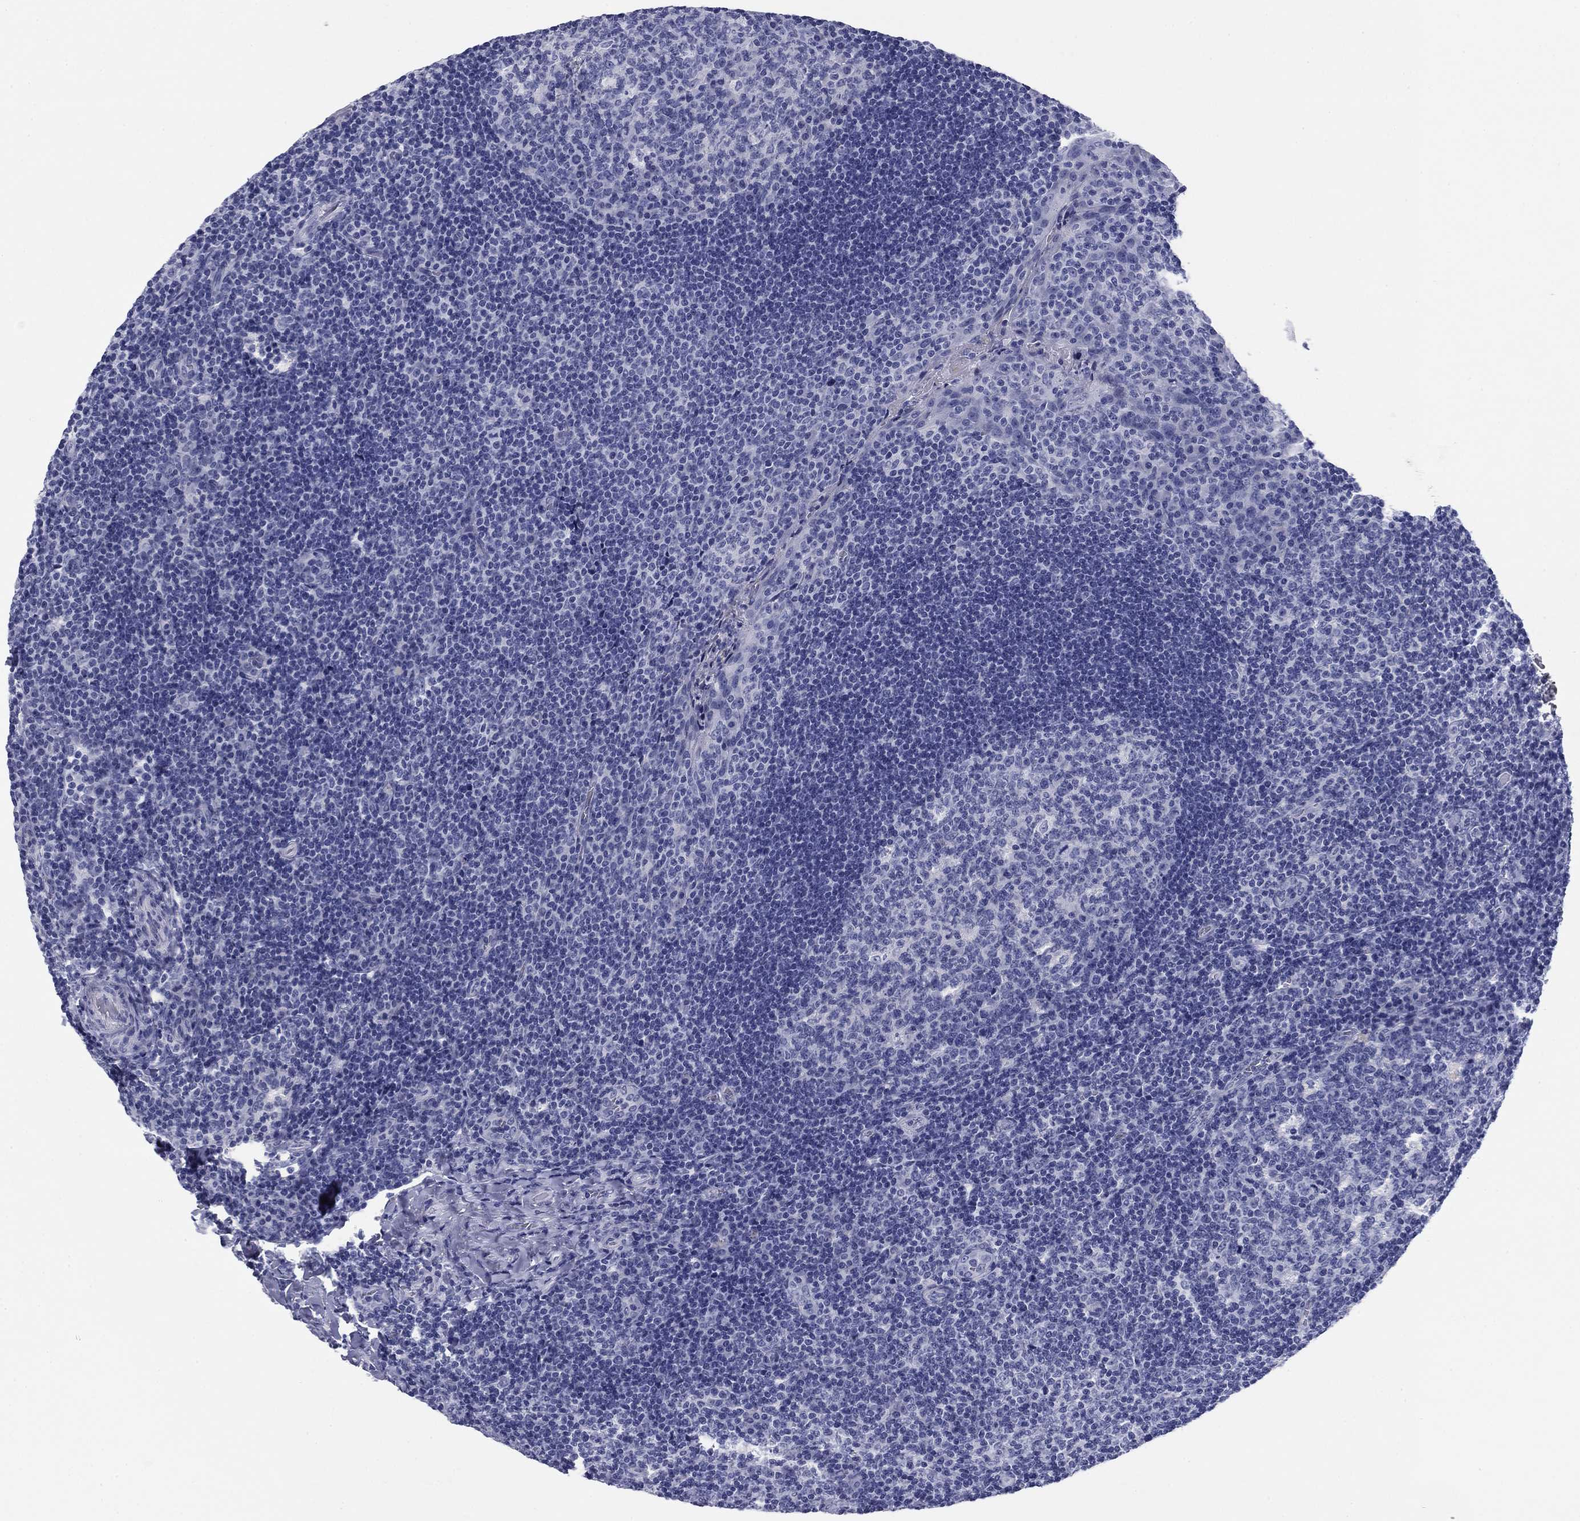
{"staining": {"intensity": "negative", "quantity": "none", "location": "none"}, "tissue": "tonsil", "cell_type": "Germinal center cells", "image_type": "normal", "snomed": [{"axis": "morphology", "description": "Normal tissue, NOS"}, {"axis": "topography", "description": "Tonsil"}], "caption": "Immunohistochemistry (IHC) of normal tonsil exhibits no staining in germinal center cells.", "gene": "KCNH1", "patient": {"sex": "male", "age": 17}}